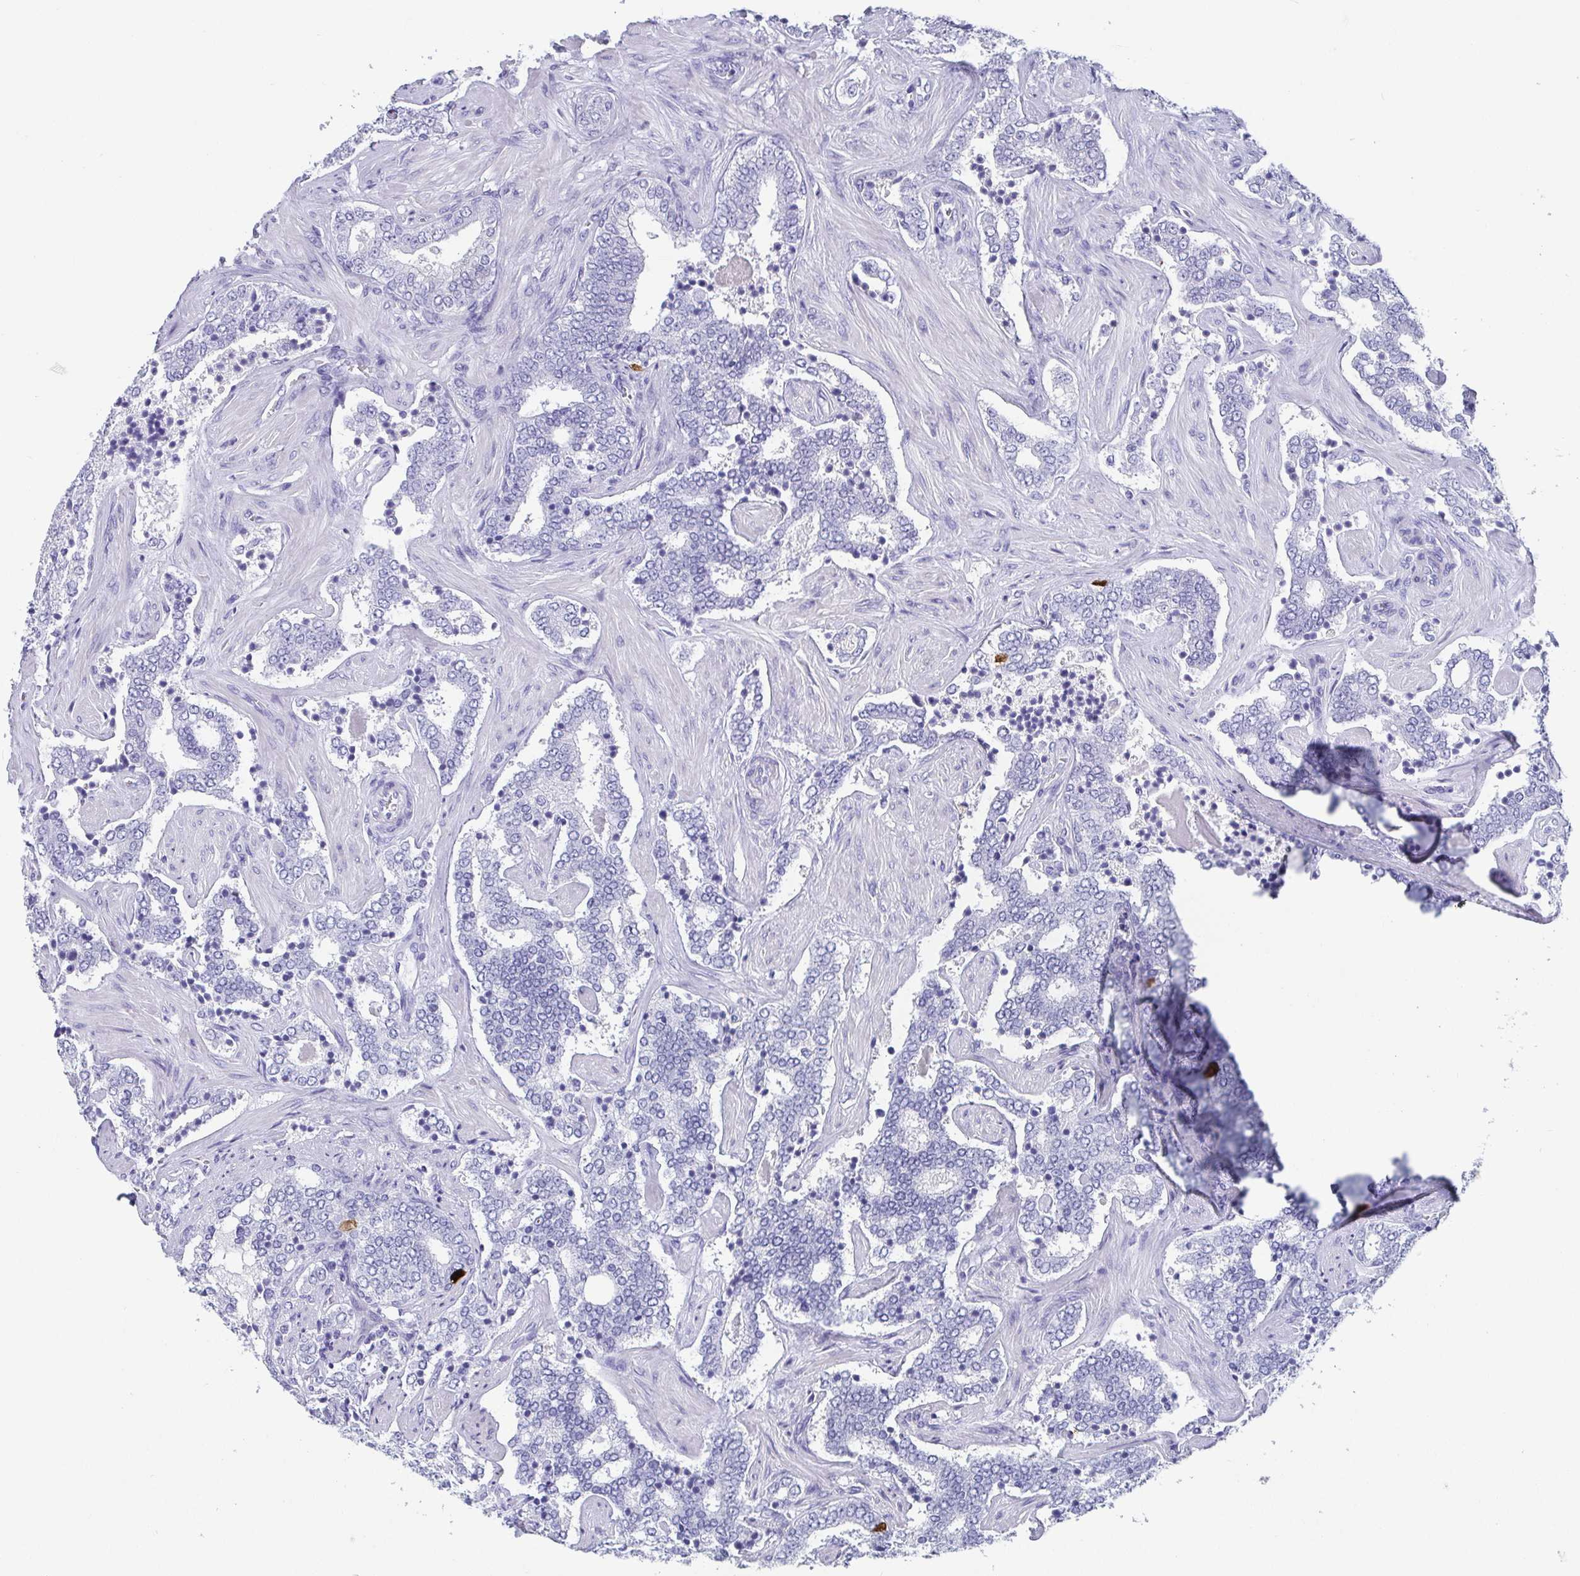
{"staining": {"intensity": "negative", "quantity": "none", "location": "none"}, "tissue": "prostate cancer", "cell_type": "Tumor cells", "image_type": "cancer", "snomed": [{"axis": "morphology", "description": "Adenocarcinoma, High grade"}, {"axis": "topography", "description": "Prostate"}], "caption": "IHC of prostate cancer shows no staining in tumor cells.", "gene": "SCGN", "patient": {"sex": "male", "age": 60}}